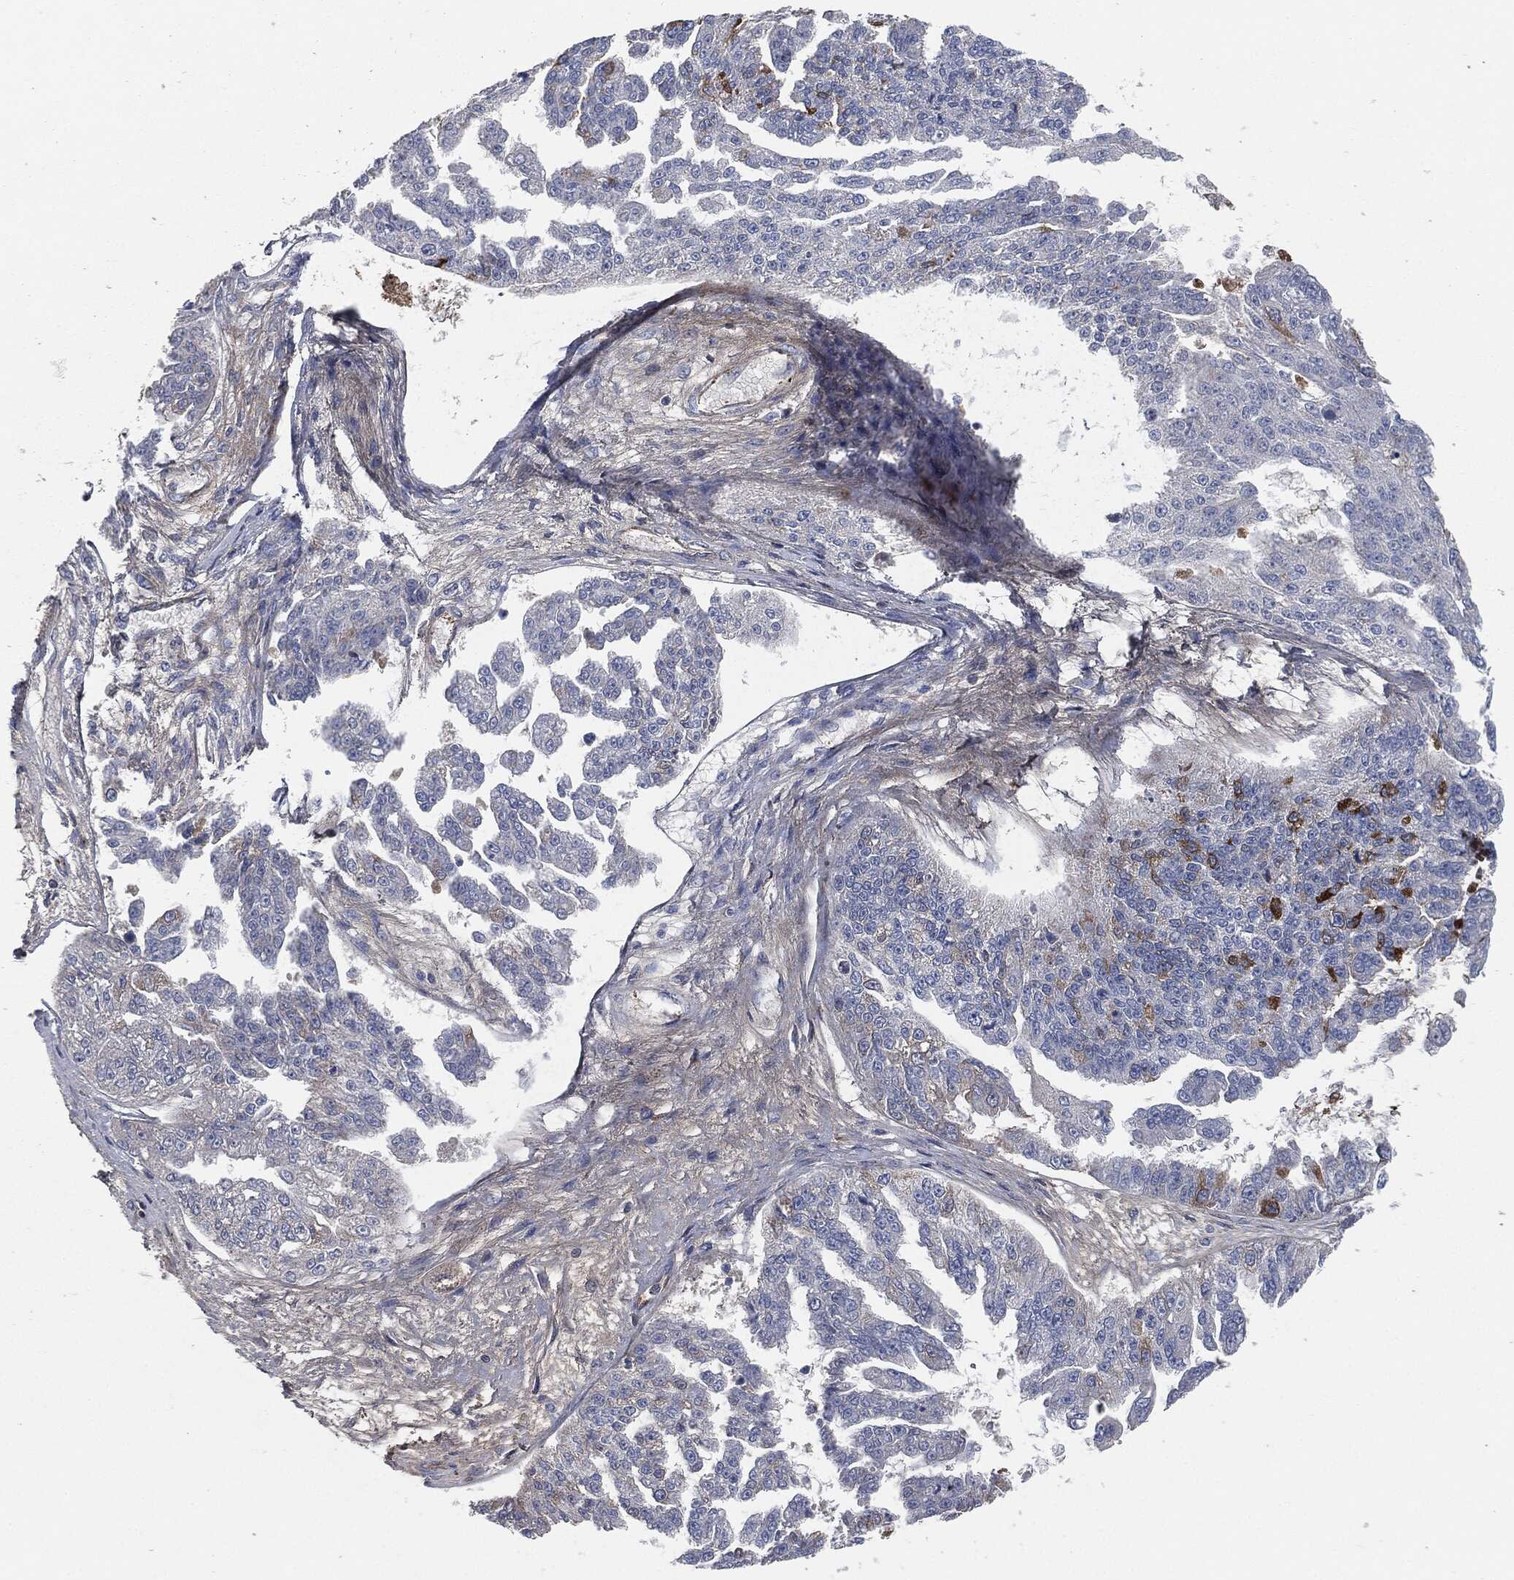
{"staining": {"intensity": "negative", "quantity": "none", "location": "none"}, "tissue": "ovarian cancer", "cell_type": "Tumor cells", "image_type": "cancer", "snomed": [{"axis": "morphology", "description": "Cystadenocarcinoma, serous, NOS"}, {"axis": "topography", "description": "Ovary"}], "caption": "Immunohistochemistry (IHC) photomicrograph of neoplastic tissue: human ovarian cancer stained with DAB reveals no significant protein positivity in tumor cells.", "gene": "APOB", "patient": {"sex": "female", "age": 58}}